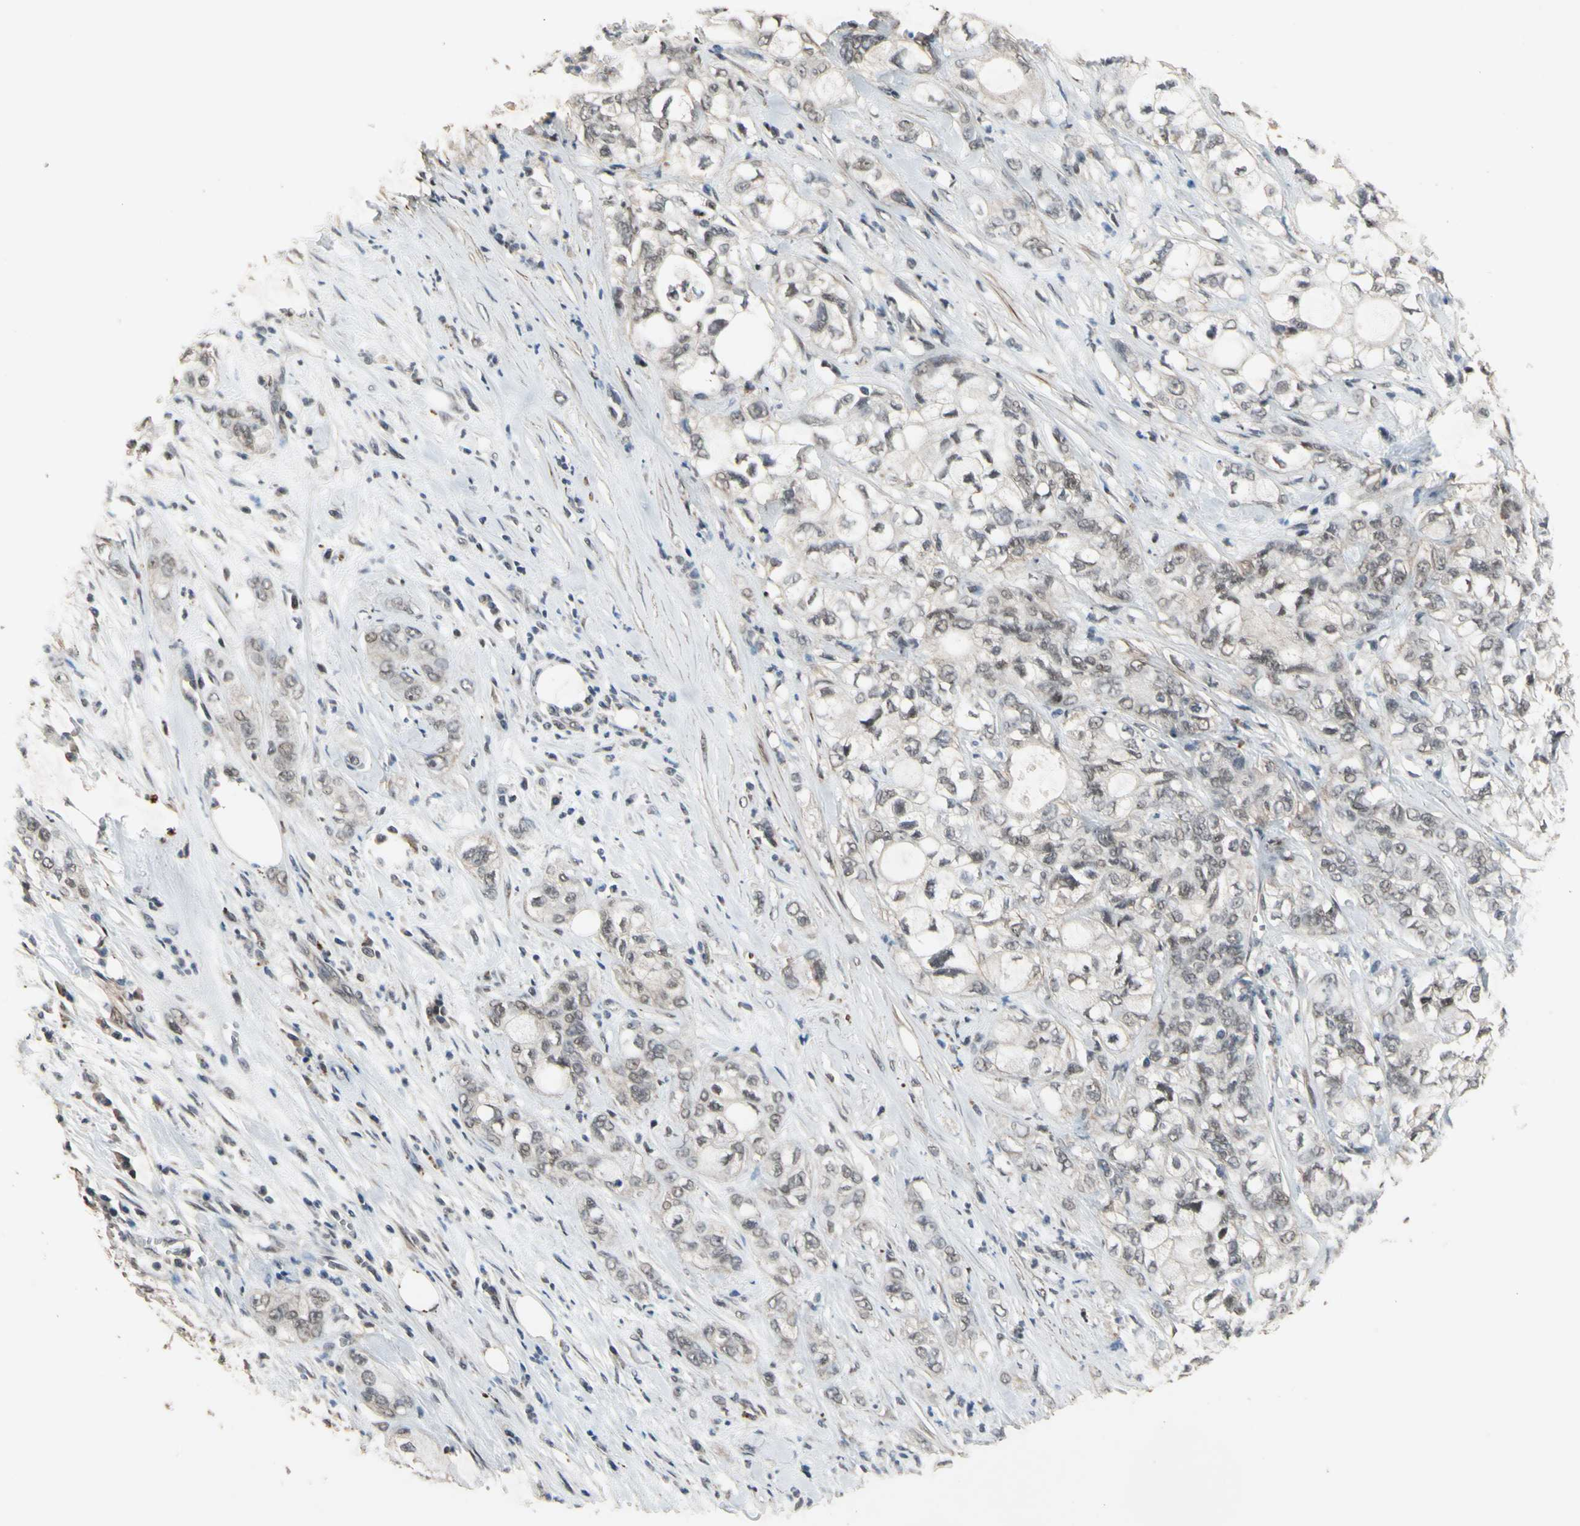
{"staining": {"intensity": "weak", "quantity": "25%-75%", "location": "nuclear"}, "tissue": "pancreatic cancer", "cell_type": "Tumor cells", "image_type": "cancer", "snomed": [{"axis": "morphology", "description": "Adenocarcinoma, NOS"}, {"axis": "topography", "description": "Pancreas"}], "caption": "Human adenocarcinoma (pancreatic) stained for a protein (brown) demonstrates weak nuclear positive expression in approximately 25%-75% of tumor cells.", "gene": "ZNF174", "patient": {"sex": "male", "age": 70}}